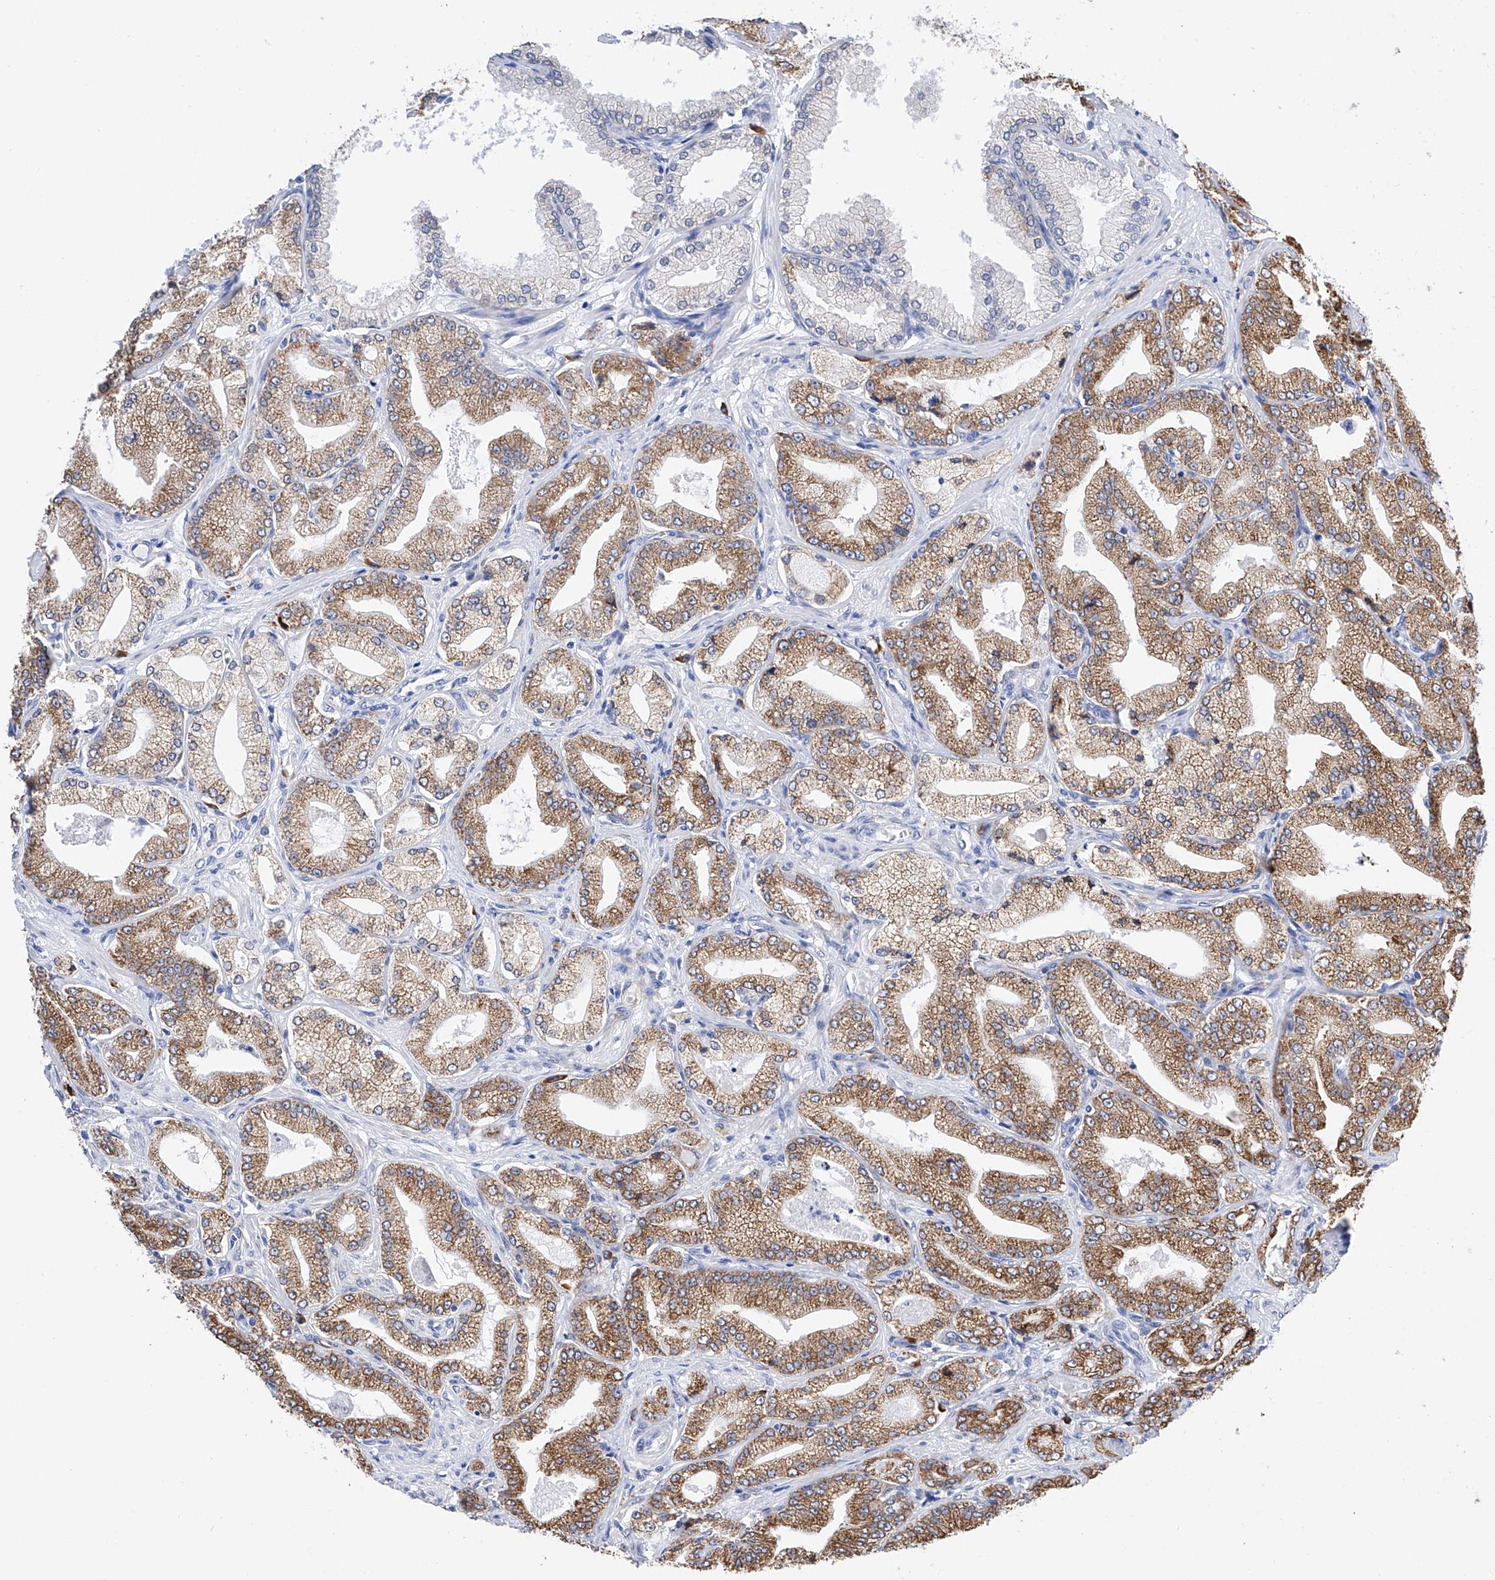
{"staining": {"intensity": "moderate", "quantity": ">75%", "location": "cytoplasmic/membranous"}, "tissue": "prostate cancer", "cell_type": "Tumor cells", "image_type": "cancer", "snomed": [{"axis": "morphology", "description": "Adenocarcinoma, Low grade"}, {"axis": "topography", "description": "Prostate"}], "caption": "DAB immunohistochemical staining of human prostate low-grade adenocarcinoma displays moderate cytoplasmic/membranous protein positivity in about >75% of tumor cells.", "gene": "PDIA5", "patient": {"sex": "male", "age": 63}}